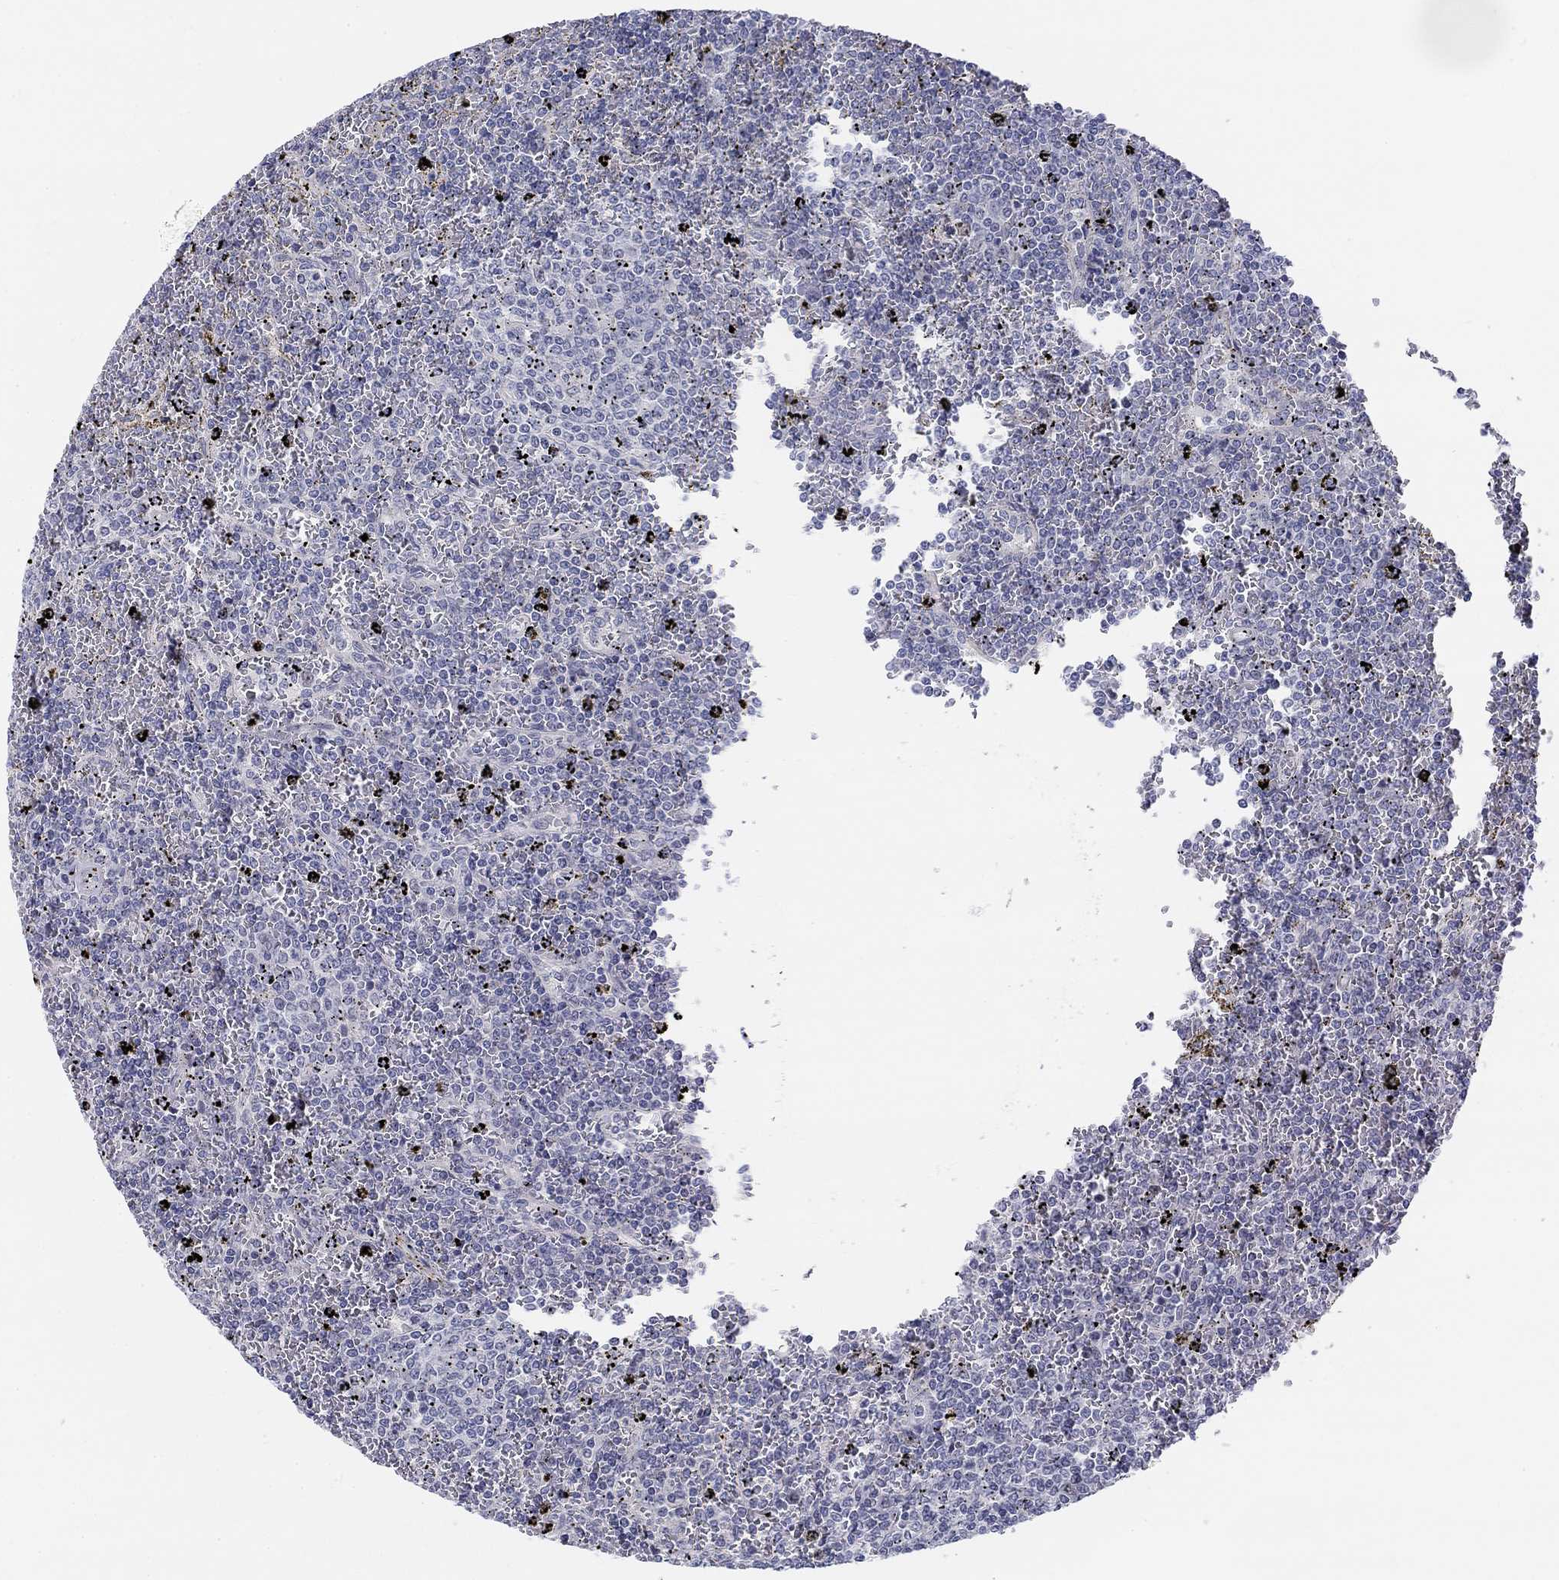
{"staining": {"intensity": "negative", "quantity": "none", "location": "none"}, "tissue": "lymphoma", "cell_type": "Tumor cells", "image_type": "cancer", "snomed": [{"axis": "morphology", "description": "Malignant lymphoma, non-Hodgkin's type, Low grade"}, {"axis": "topography", "description": "Spleen"}], "caption": "A high-resolution micrograph shows immunohistochemistry staining of lymphoma, which reveals no significant expression in tumor cells.", "gene": "PRC1", "patient": {"sex": "female", "age": 77}}